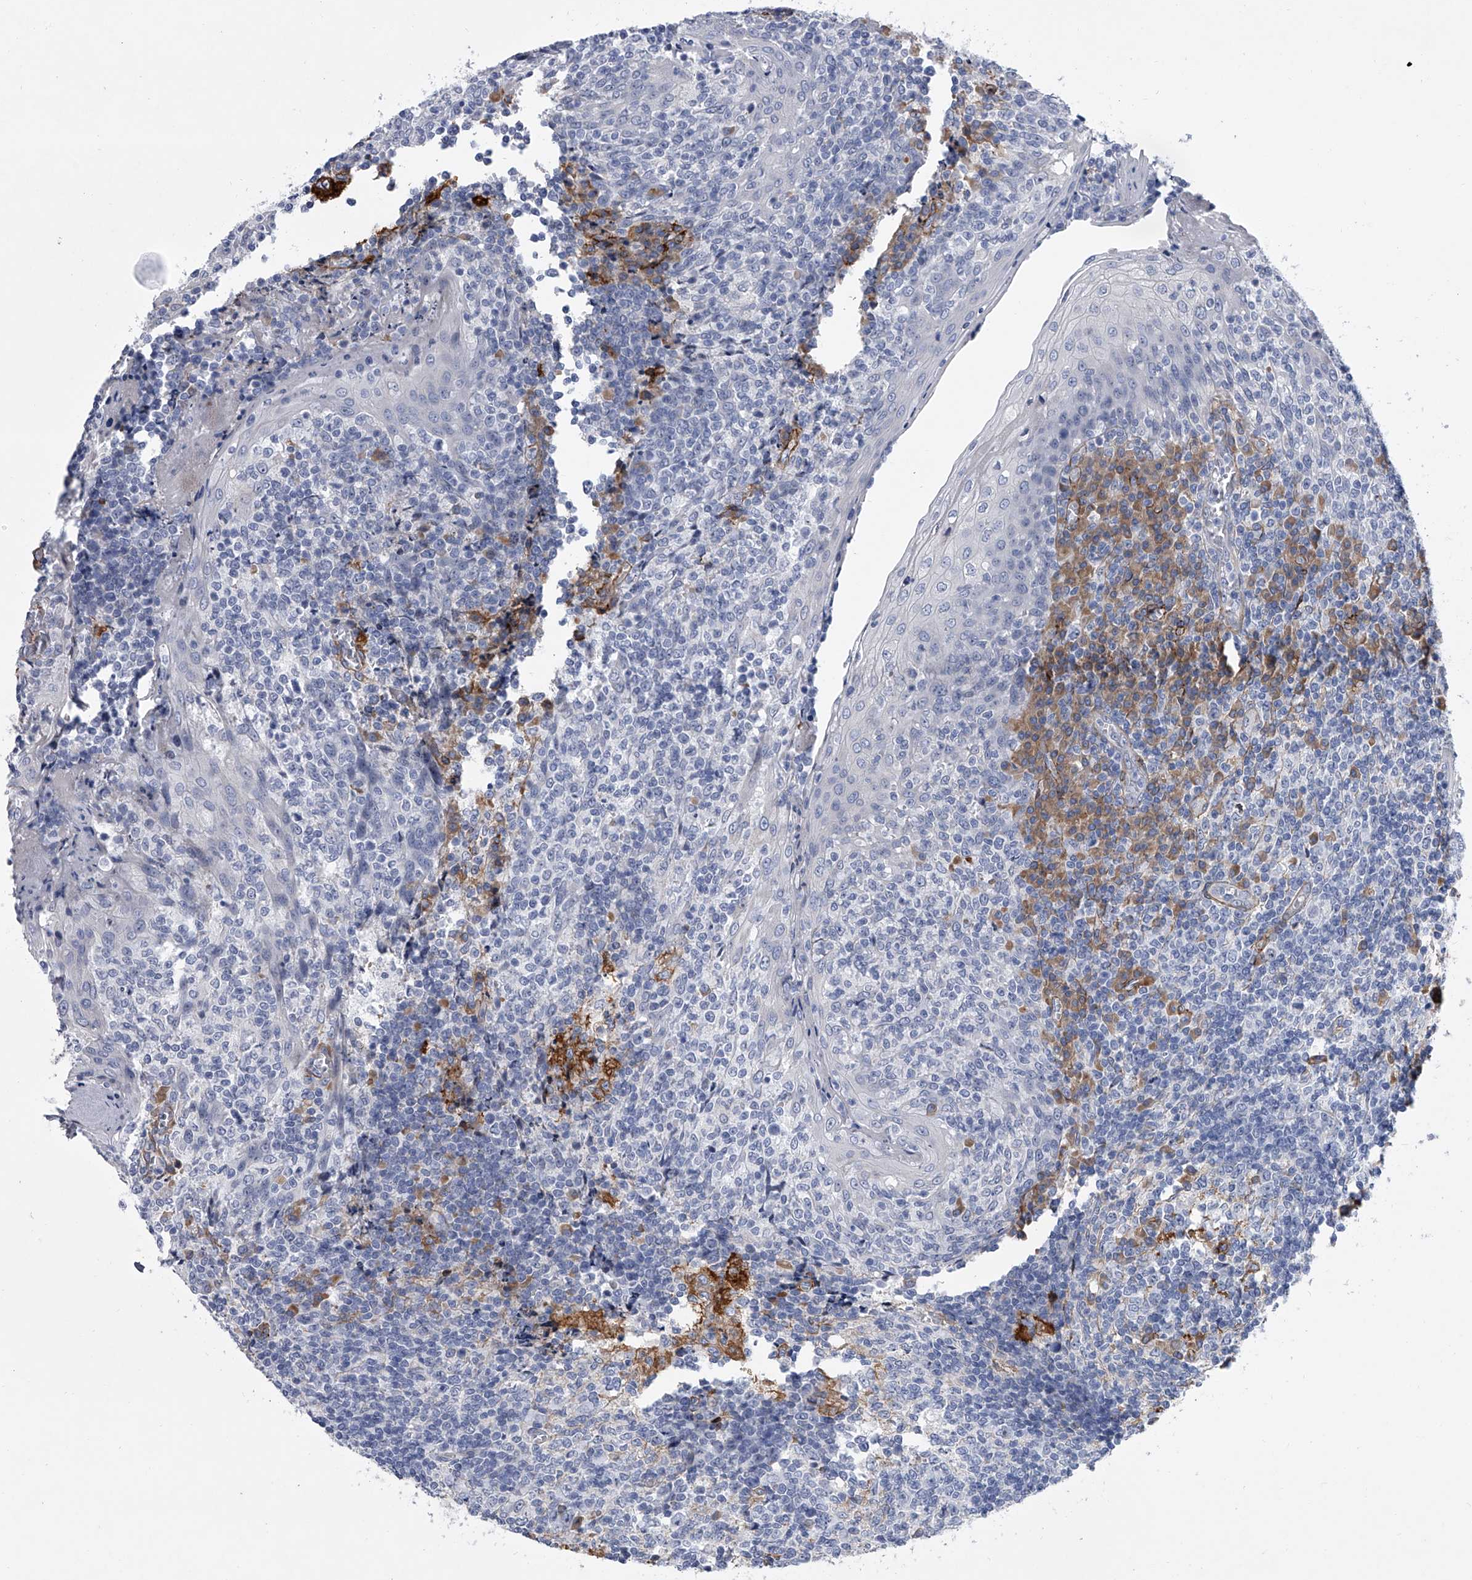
{"staining": {"intensity": "negative", "quantity": "none", "location": "none"}, "tissue": "tonsil", "cell_type": "Germinal center cells", "image_type": "normal", "snomed": [{"axis": "morphology", "description": "Normal tissue, NOS"}, {"axis": "topography", "description": "Tonsil"}], "caption": "DAB (3,3'-diaminobenzidine) immunohistochemical staining of unremarkable tonsil exhibits no significant expression in germinal center cells. (Brightfield microscopy of DAB (3,3'-diaminobenzidine) immunohistochemistry (IHC) at high magnification).", "gene": "ALG14", "patient": {"sex": "female", "age": 19}}